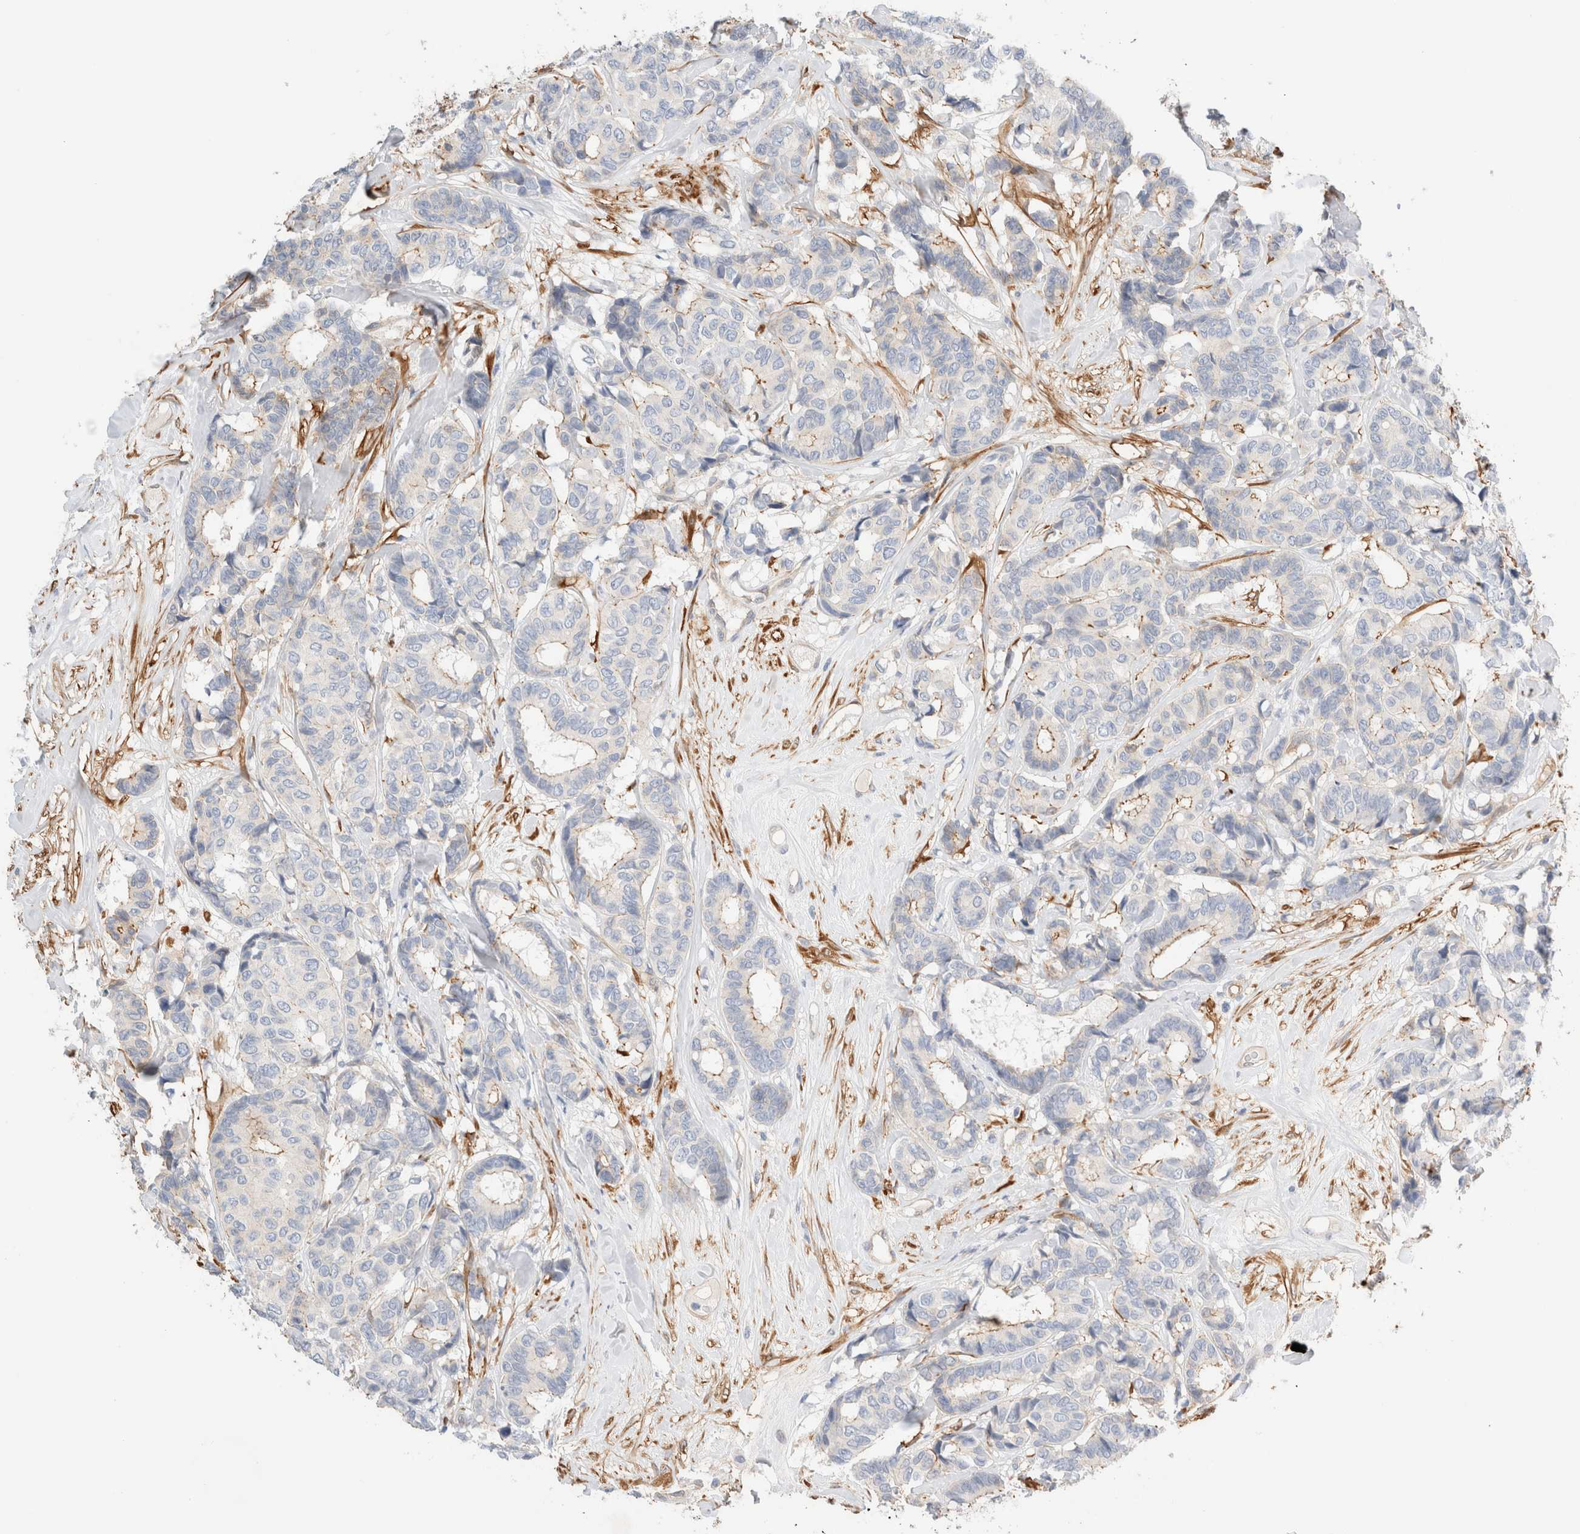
{"staining": {"intensity": "moderate", "quantity": "<25%", "location": "cytoplasmic/membranous"}, "tissue": "breast cancer", "cell_type": "Tumor cells", "image_type": "cancer", "snomed": [{"axis": "morphology", "description": "Duct carcinoma"}, {"axis": "topography", "description": "Breast"}], "caption": "Infiltrating ductal carcinoma (breast) stained with immunohistochemistry (IHC) displays moderate cytoplasmic/membranous staining in approximately <25% of tumor cells.", "gene": "LMCD1", "patient": {"sex": "female", "age": 87}}